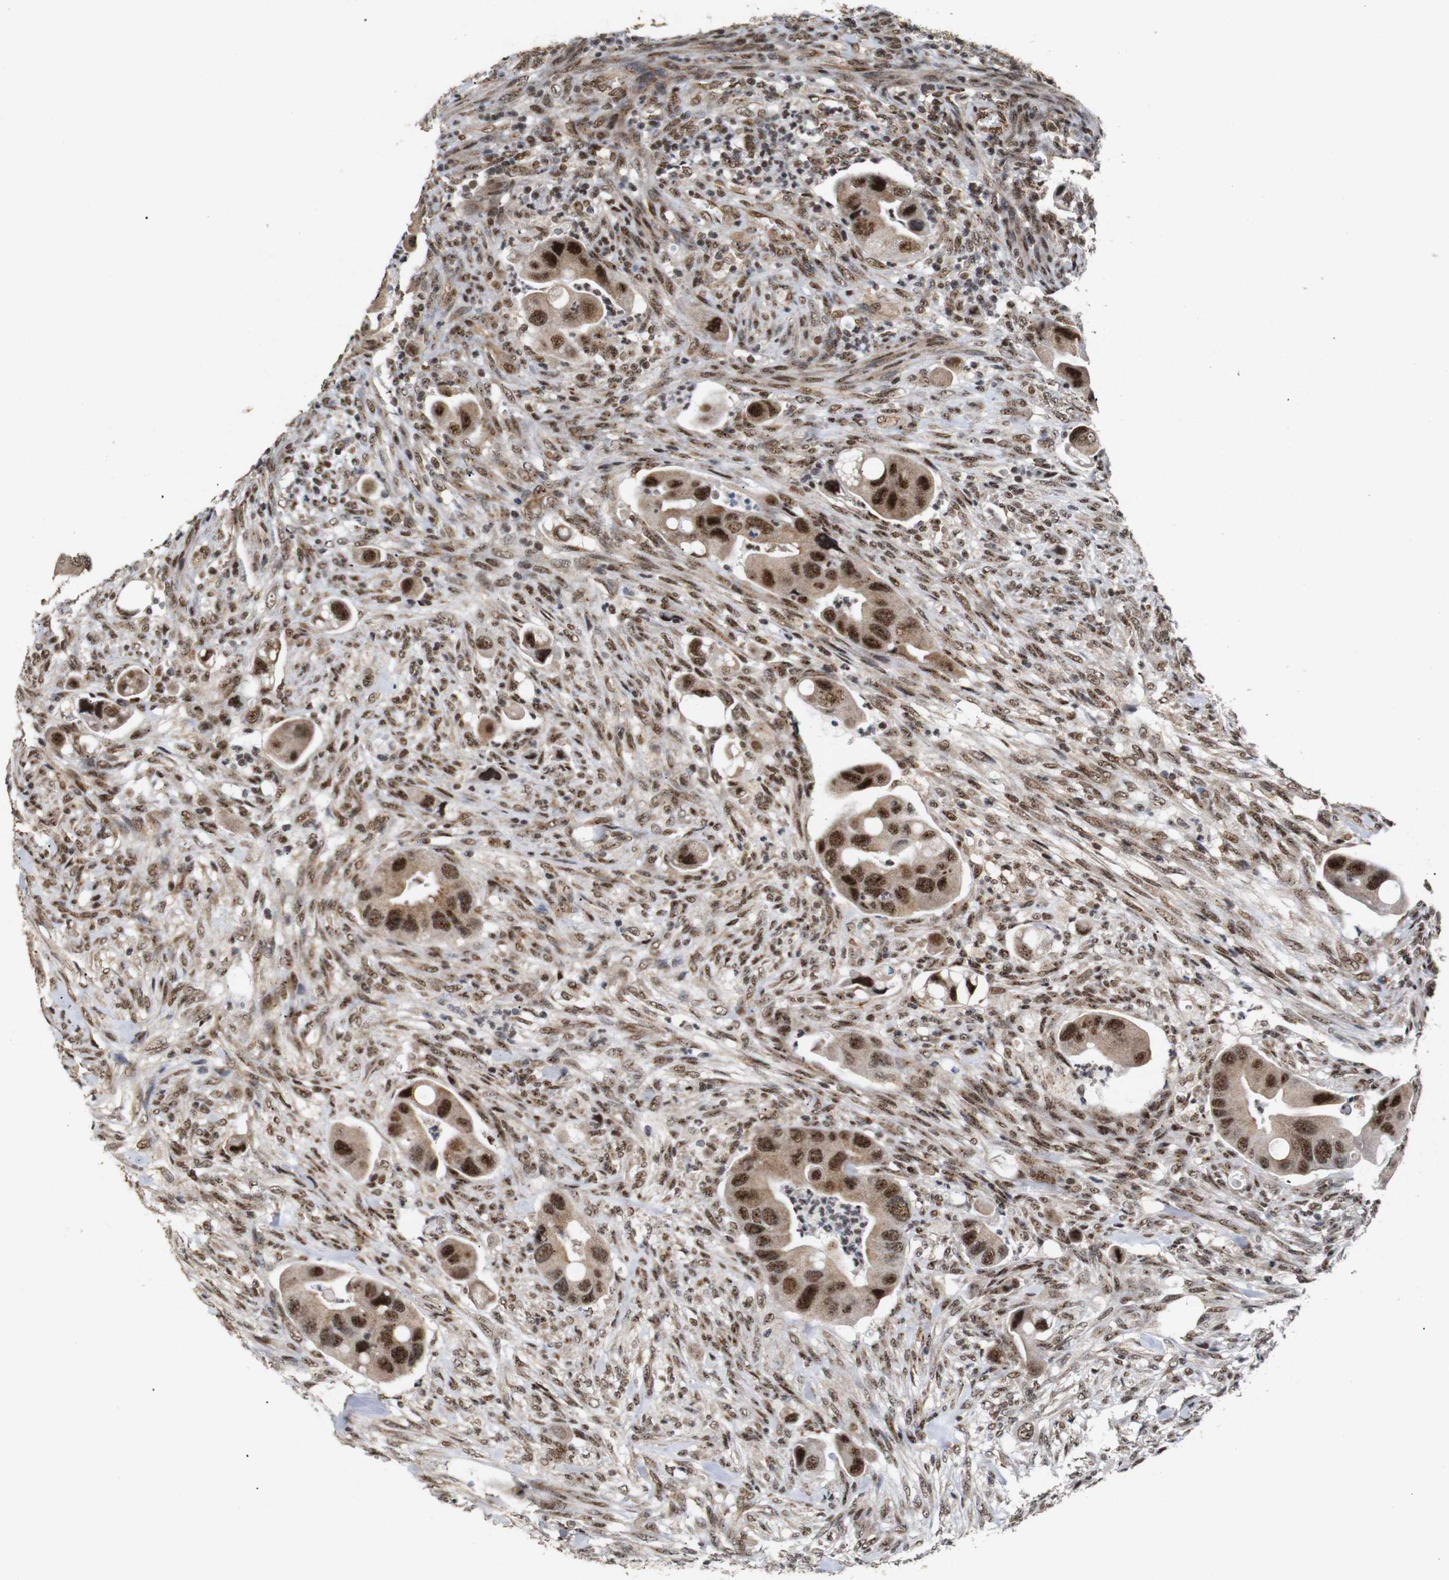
{"staining": {"intensity": "strong", "quantity": ">75%", "location": "cytoplasmic/membranous,nuclear"}, "tissue": "colorectal cancer", "cell_type": "Tumor cells", "image_type": "cancer", "snomed": [{"axis": "morphology", "description": "Adenocarcinoma, NOS"}, {"axis": "topography", "description": "Rectum"}], "caption": "Colorectal cancer (adenocarcinoma) was stained to show a protein in brown. There is high levels of strong cytoplasmic/membranous and nuclear positivity in about >75% of tumor cells. Using DAB (brown) and hematoxylin (blue) stains, captured at high magnification using brightfield microscopy.", "gene": "PYM1", "patient": {"sex": "female", "age": 57}}